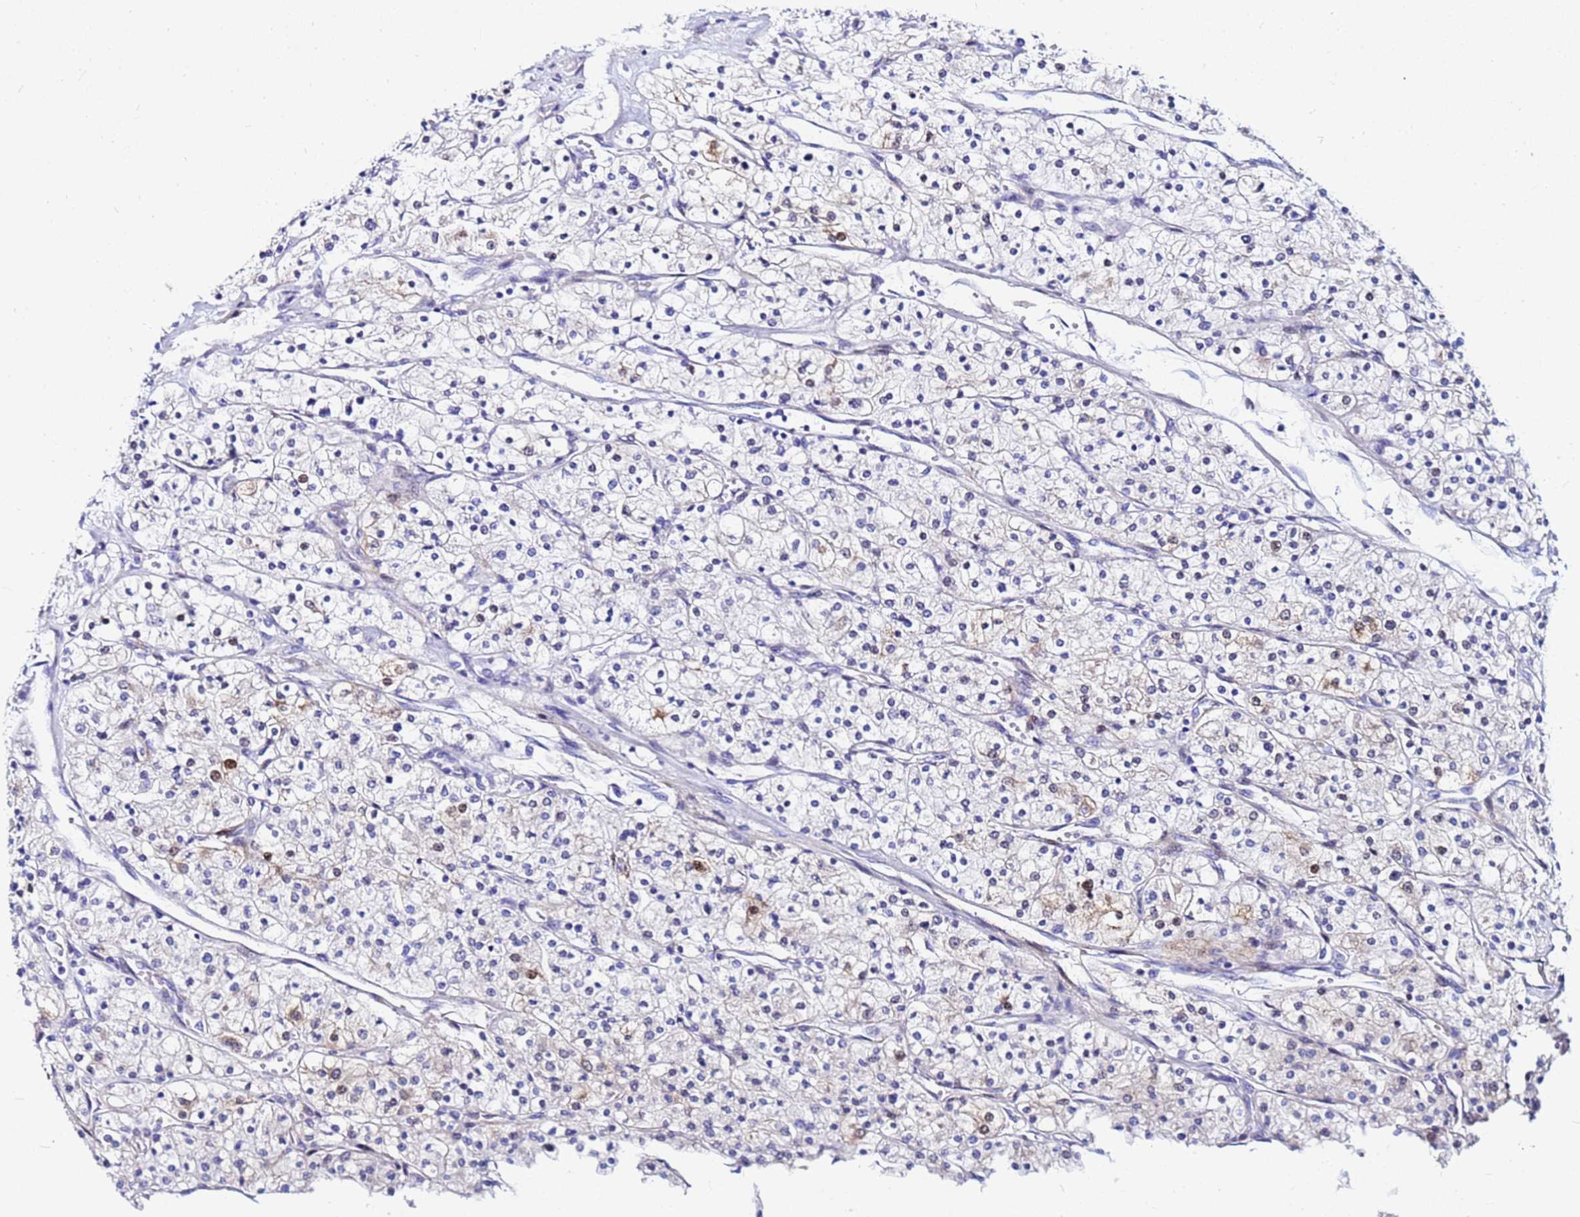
{"staining": {"intensity": "negative", "quantity": "none", "location": "none"}, "tissue": "renal cancer", "cell_type": "Tumor cells", "image_type": "cancer", "snomed": [{"axis": "morphology", "description": "Adenocarcinoma, NOS"}, {"axis": "topography", "description": "Kidney"}], "caption": "A histopathology image of adenocarcinoma (renal) stained for a protein demonstrates no brown staining in tumor cells.", "gene": "PPP1R14C", "patient": {"sex": "male", "age": 80}}